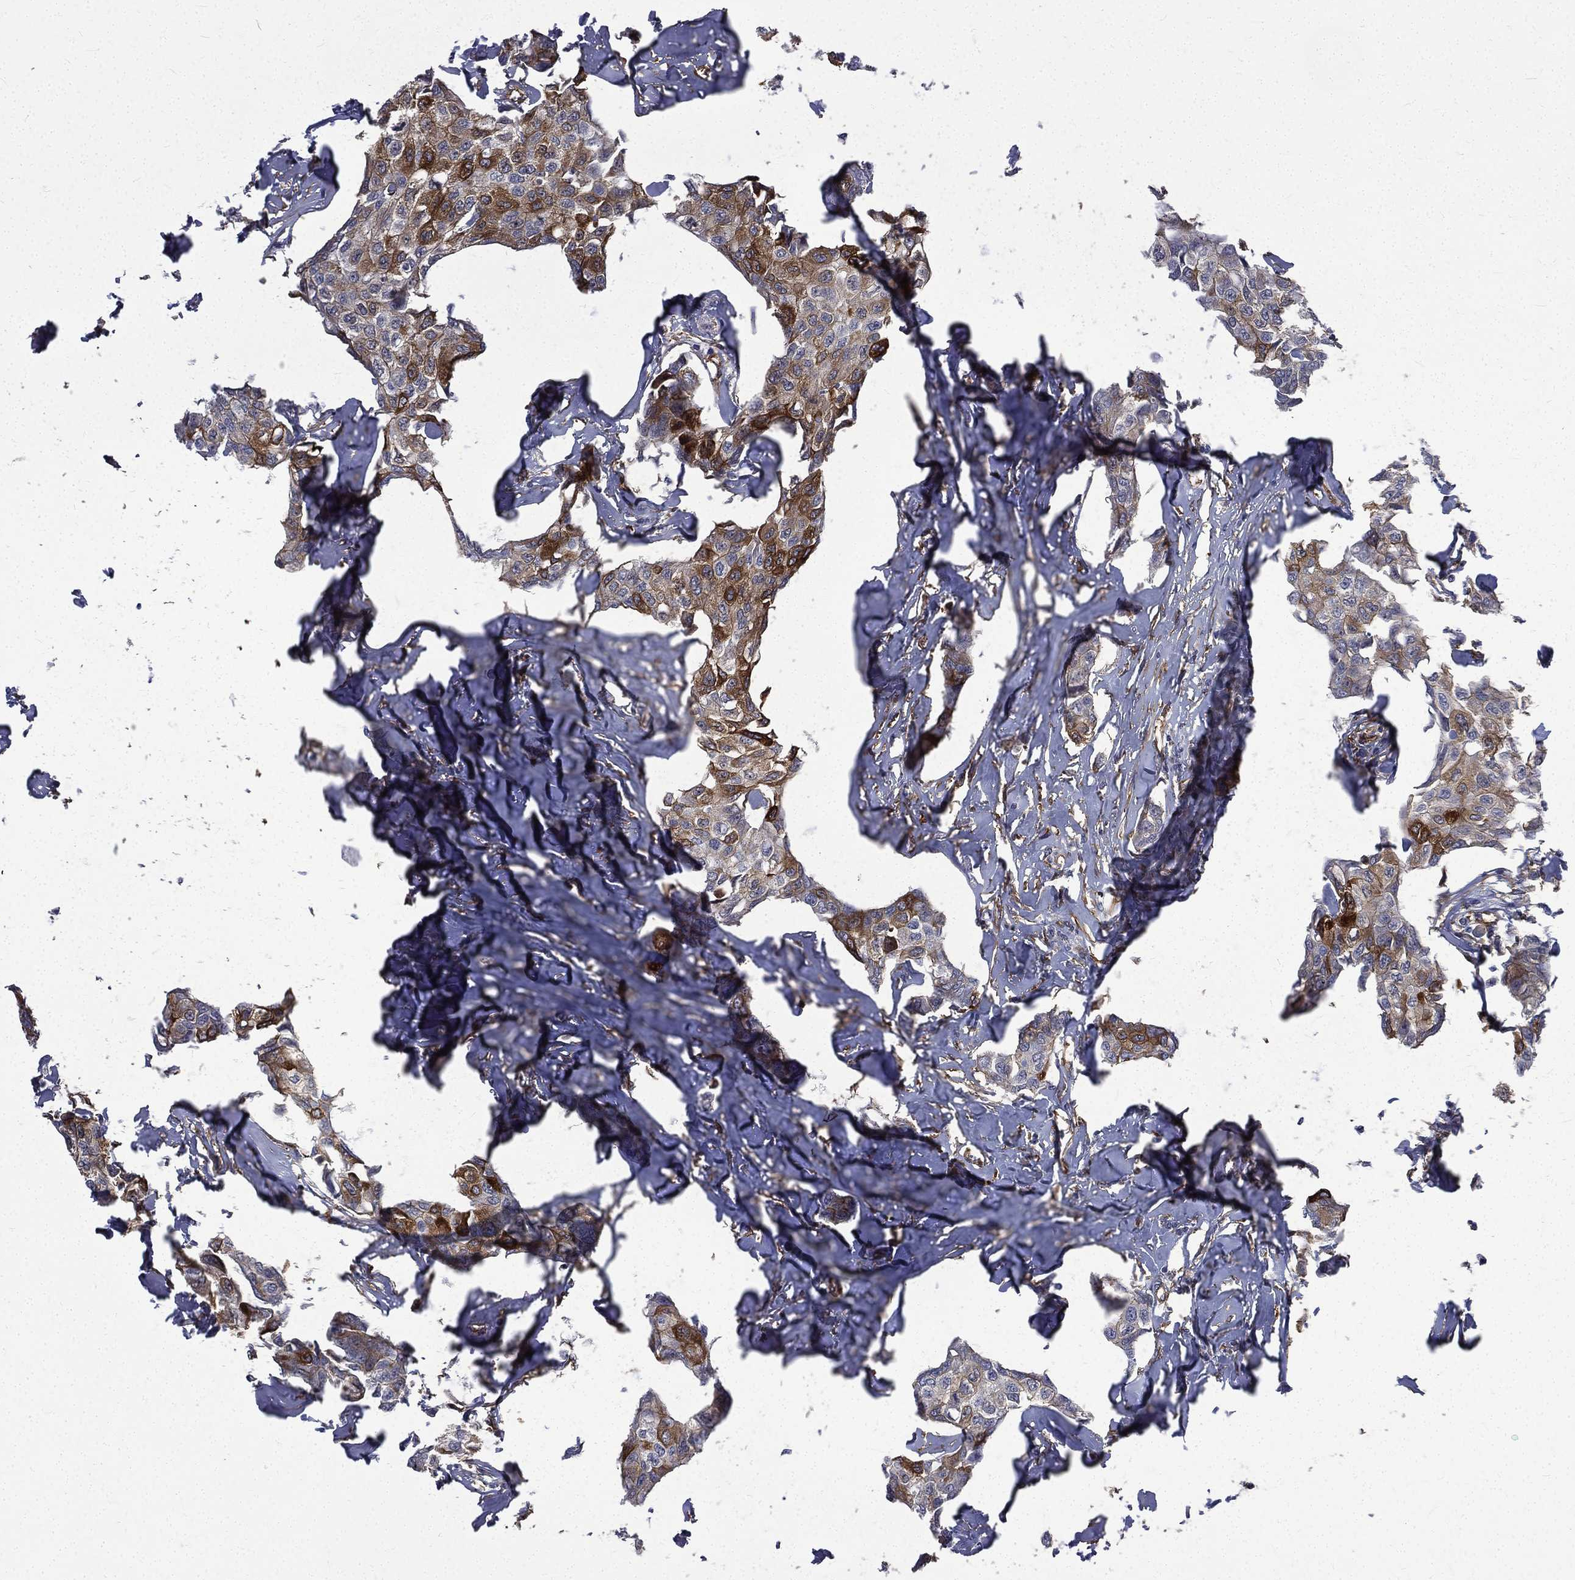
{"staining": {"intensity": "moderate", "quantity": "<25%", "location": "cytoplasmic/membranous"}, "tissue": "breast cancer", "cell_type": "Tumor cells", "image_type": "cancer", "snomed": [{"axis": "morphology", "description": "Duct carcinoma"}, {"axis": "topography", "description": "Breast"}], "caption": "Tumor cells reveal moderate cytoplasmic/membranous positivity in about <25% of cells in breast intraductal carcinoma.", "gene": "PPFIBP1", "patient": {"sex": "female", "age": 80}}